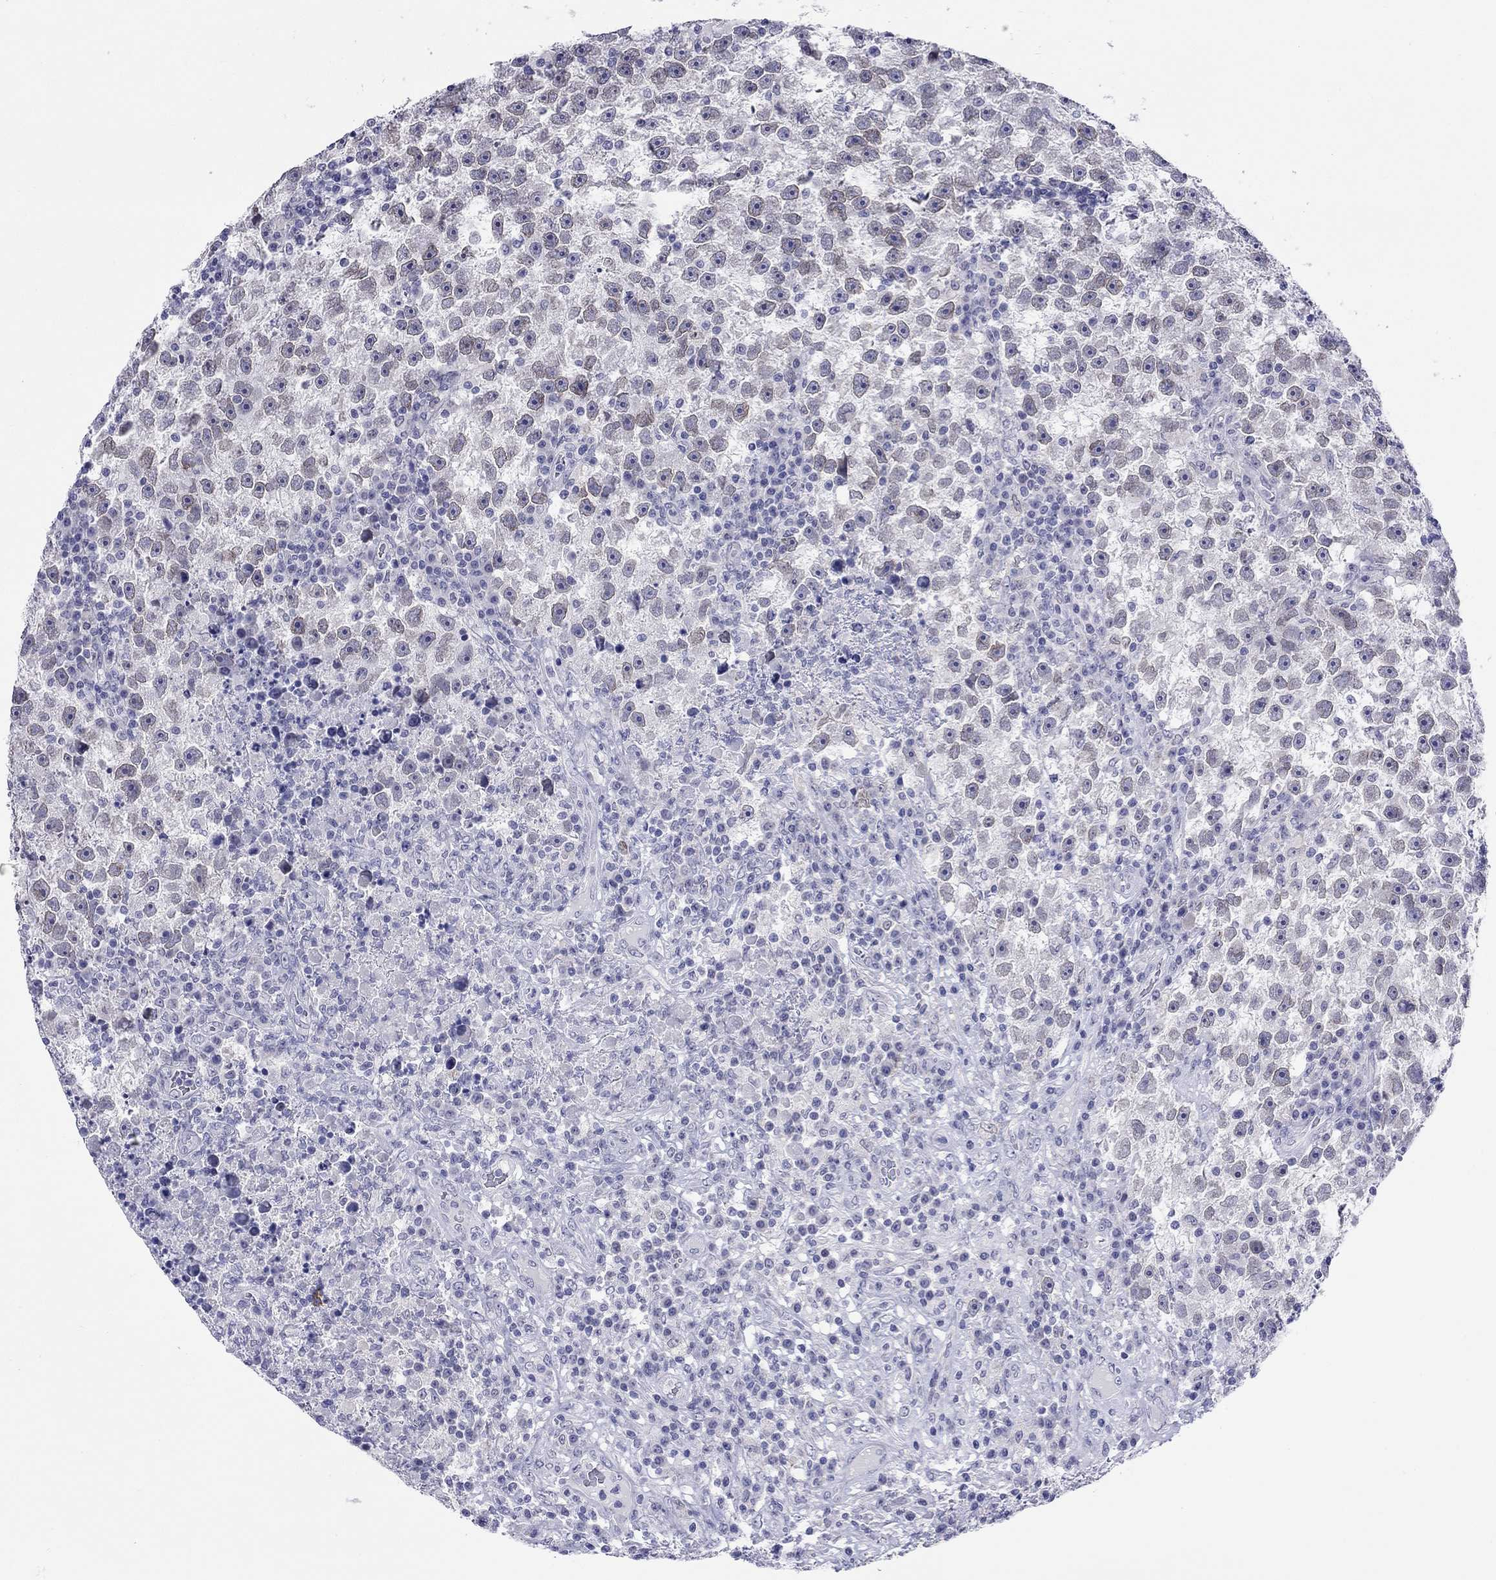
{"staining": {"intensity": "negative", "quantity": "none", "location": "none"}, "tissue": "testis cancer", "cell_type": "Tumor cells", "image_type": "cancer", "snomed": [{"axis": "morphology", "description": "Seminoma, NOS"}, {"axis": "topography", "description": "Testis"}], "caption": "This is a histopathology image of immunohistochemistry staining of testis cancer, which shows no positivity in tumor cells.", "gene": "ARMC12", "patient": {"sex": "male", "age": 47}}